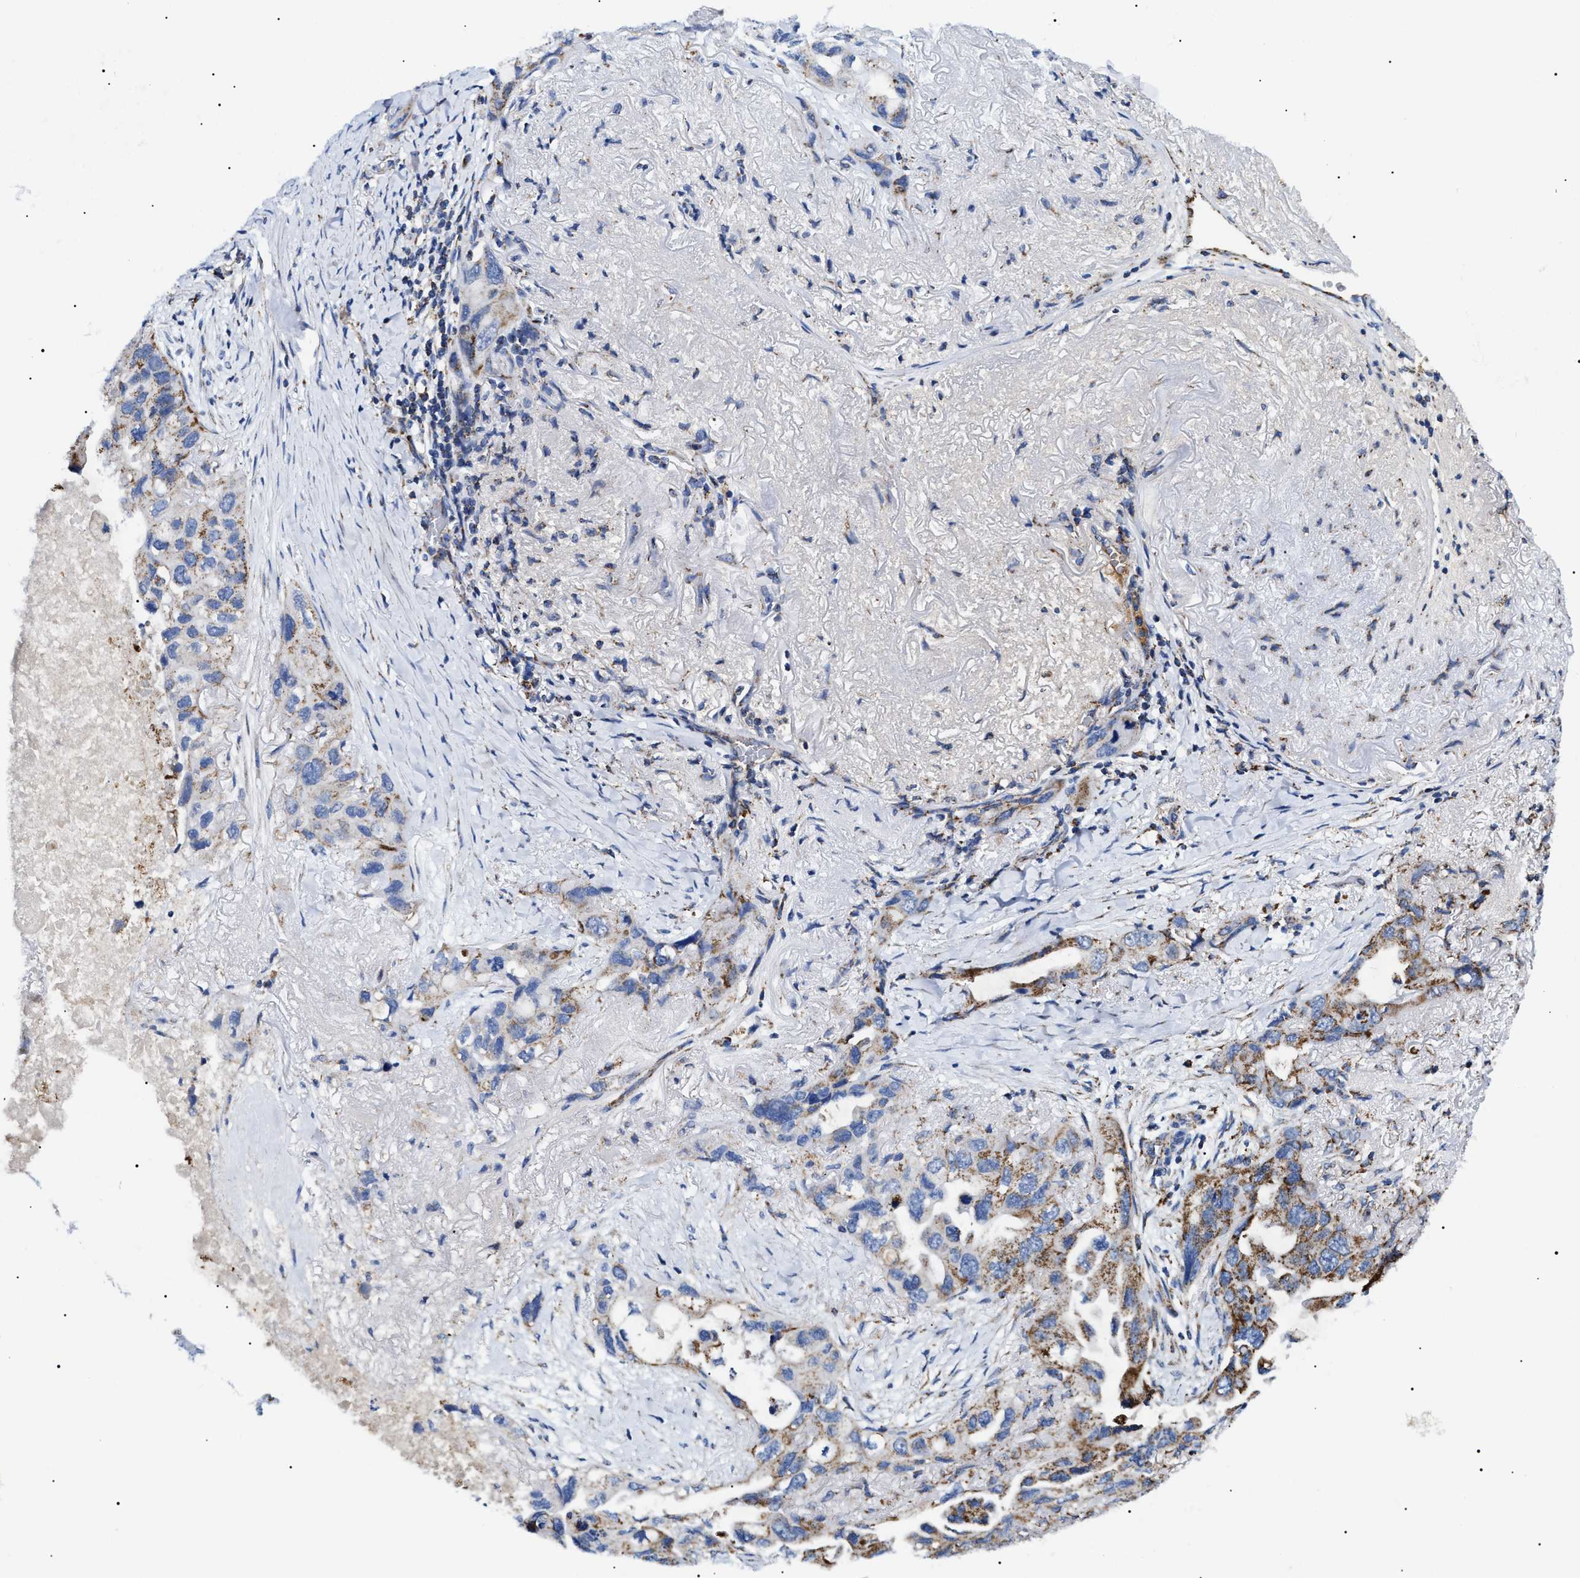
{"staining": {"intensity": "moderate", "quantity": "25%-75%", "location": "cytoplasmic/membranous"}, "tissue": "lung cancer", "cell_type": "Tumor cells", "image_type": "cancer", "snomed": [{"axis": "morphology", "description": "Squamous cell carcinoma, NOS"}, {"axis": "topography", "description": "Lung"}], "caption": "Human lung cancer stained for a protein (brown) shows moderate cytoplasmic/membranous positive expression in about 25%-75% of tumor cells.", "gene": "OXSM", "patient": {"sex": "female", "age": 73}}